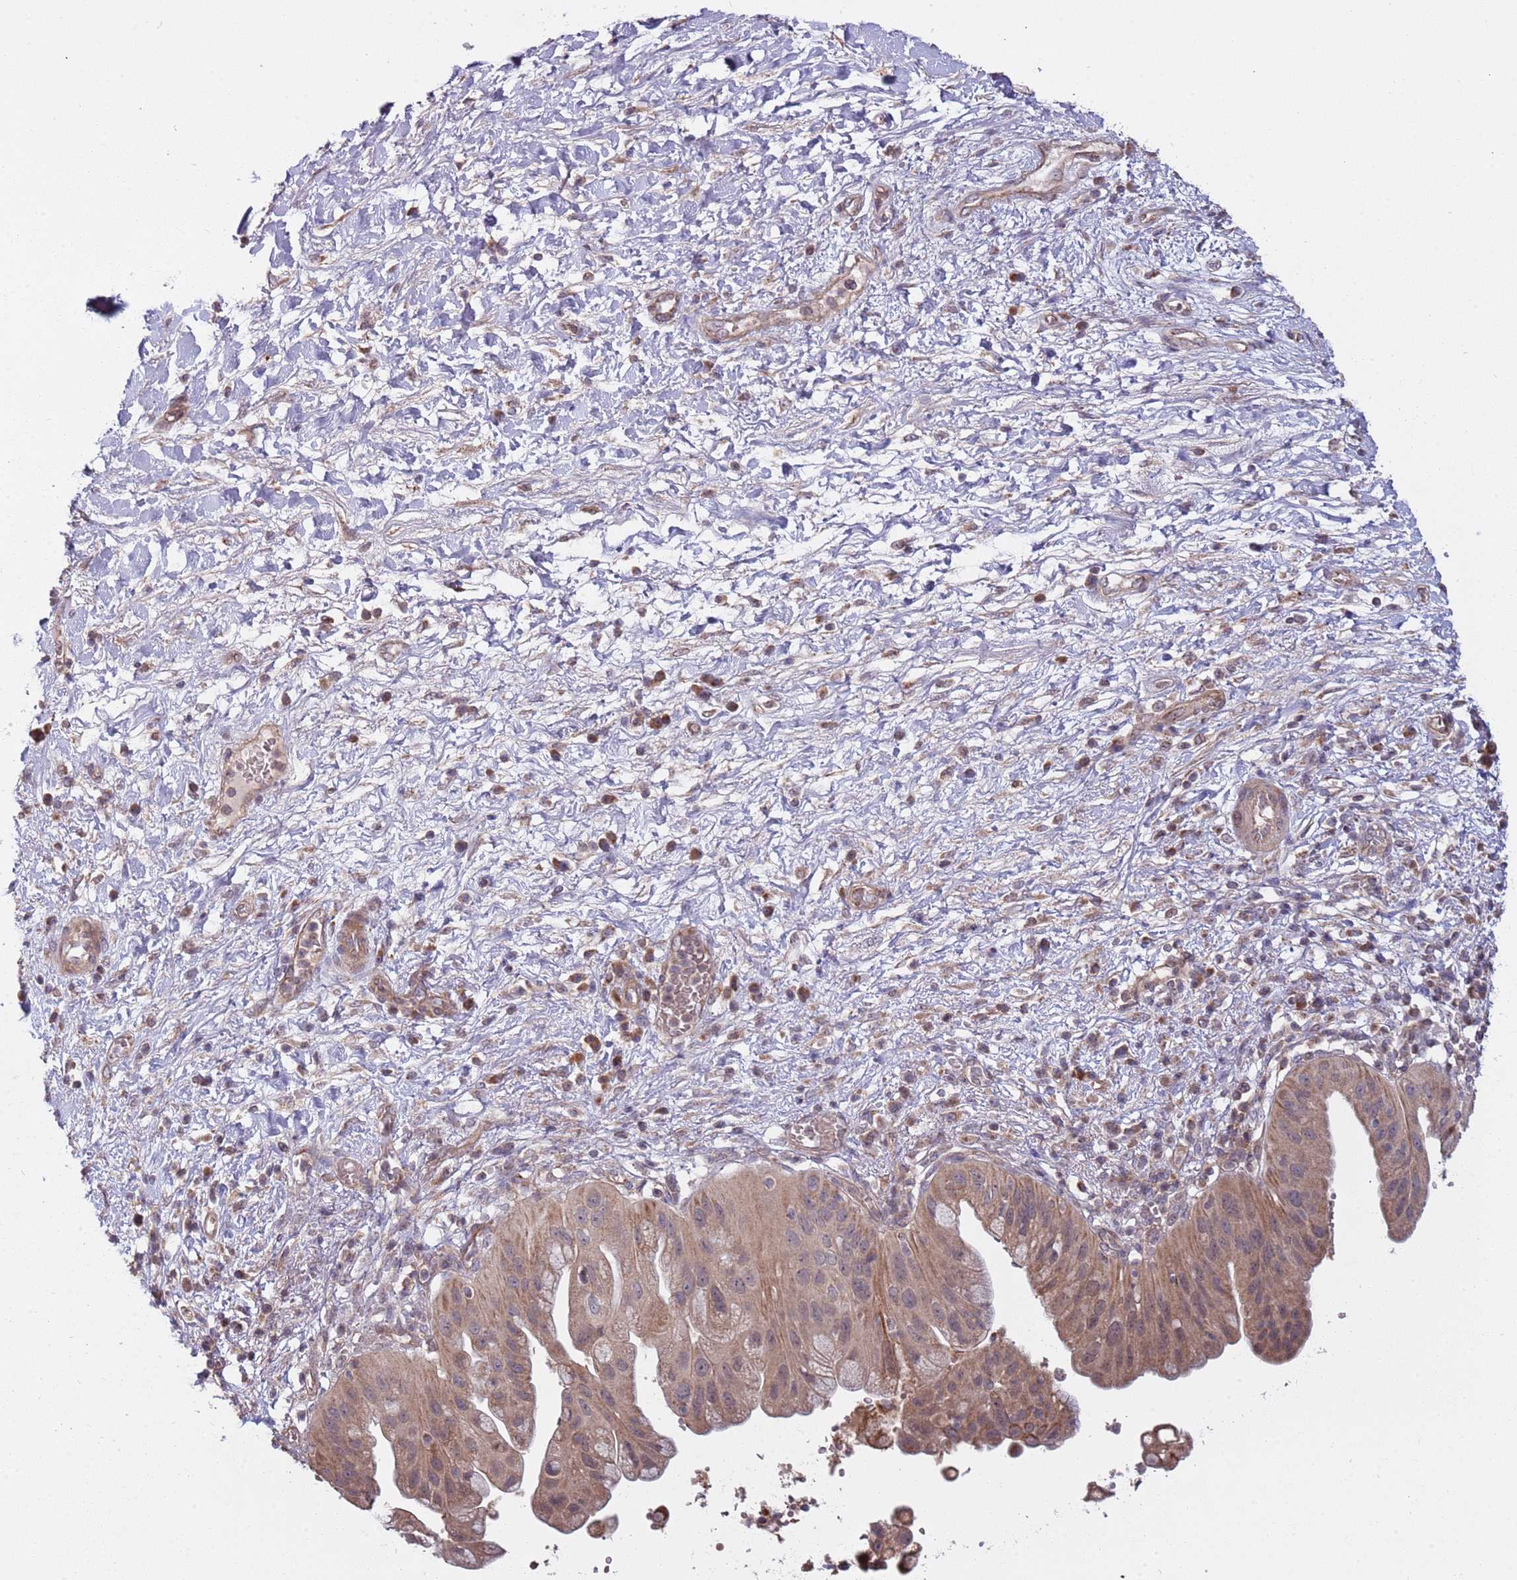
{"staining": {"intensity": "weak", "quantity": ">75%", "location": "cytoplasmic/membranous"}, "tissue": "pancreatic cancer", "cell_type": "Tumor cells", "image_type": "cancer", "snomed": [{"axis": "morphology", "description": "Adenocarcinoma, NOS"}, {"axis": "topography", "description": "Pancreas"}], "caption": "Immunohistochemistry image of neoplastic tissue: adenocarcinoma (pancreatic) stained using IHC displays low levels of weak protein expression localized specifically in the cytoplasmic/membranous of tumor cells, appearing as a cytoplasmic/membranous brown color.", "gene": "RNF181", "patient": {"sex": "male", "age": 68}}